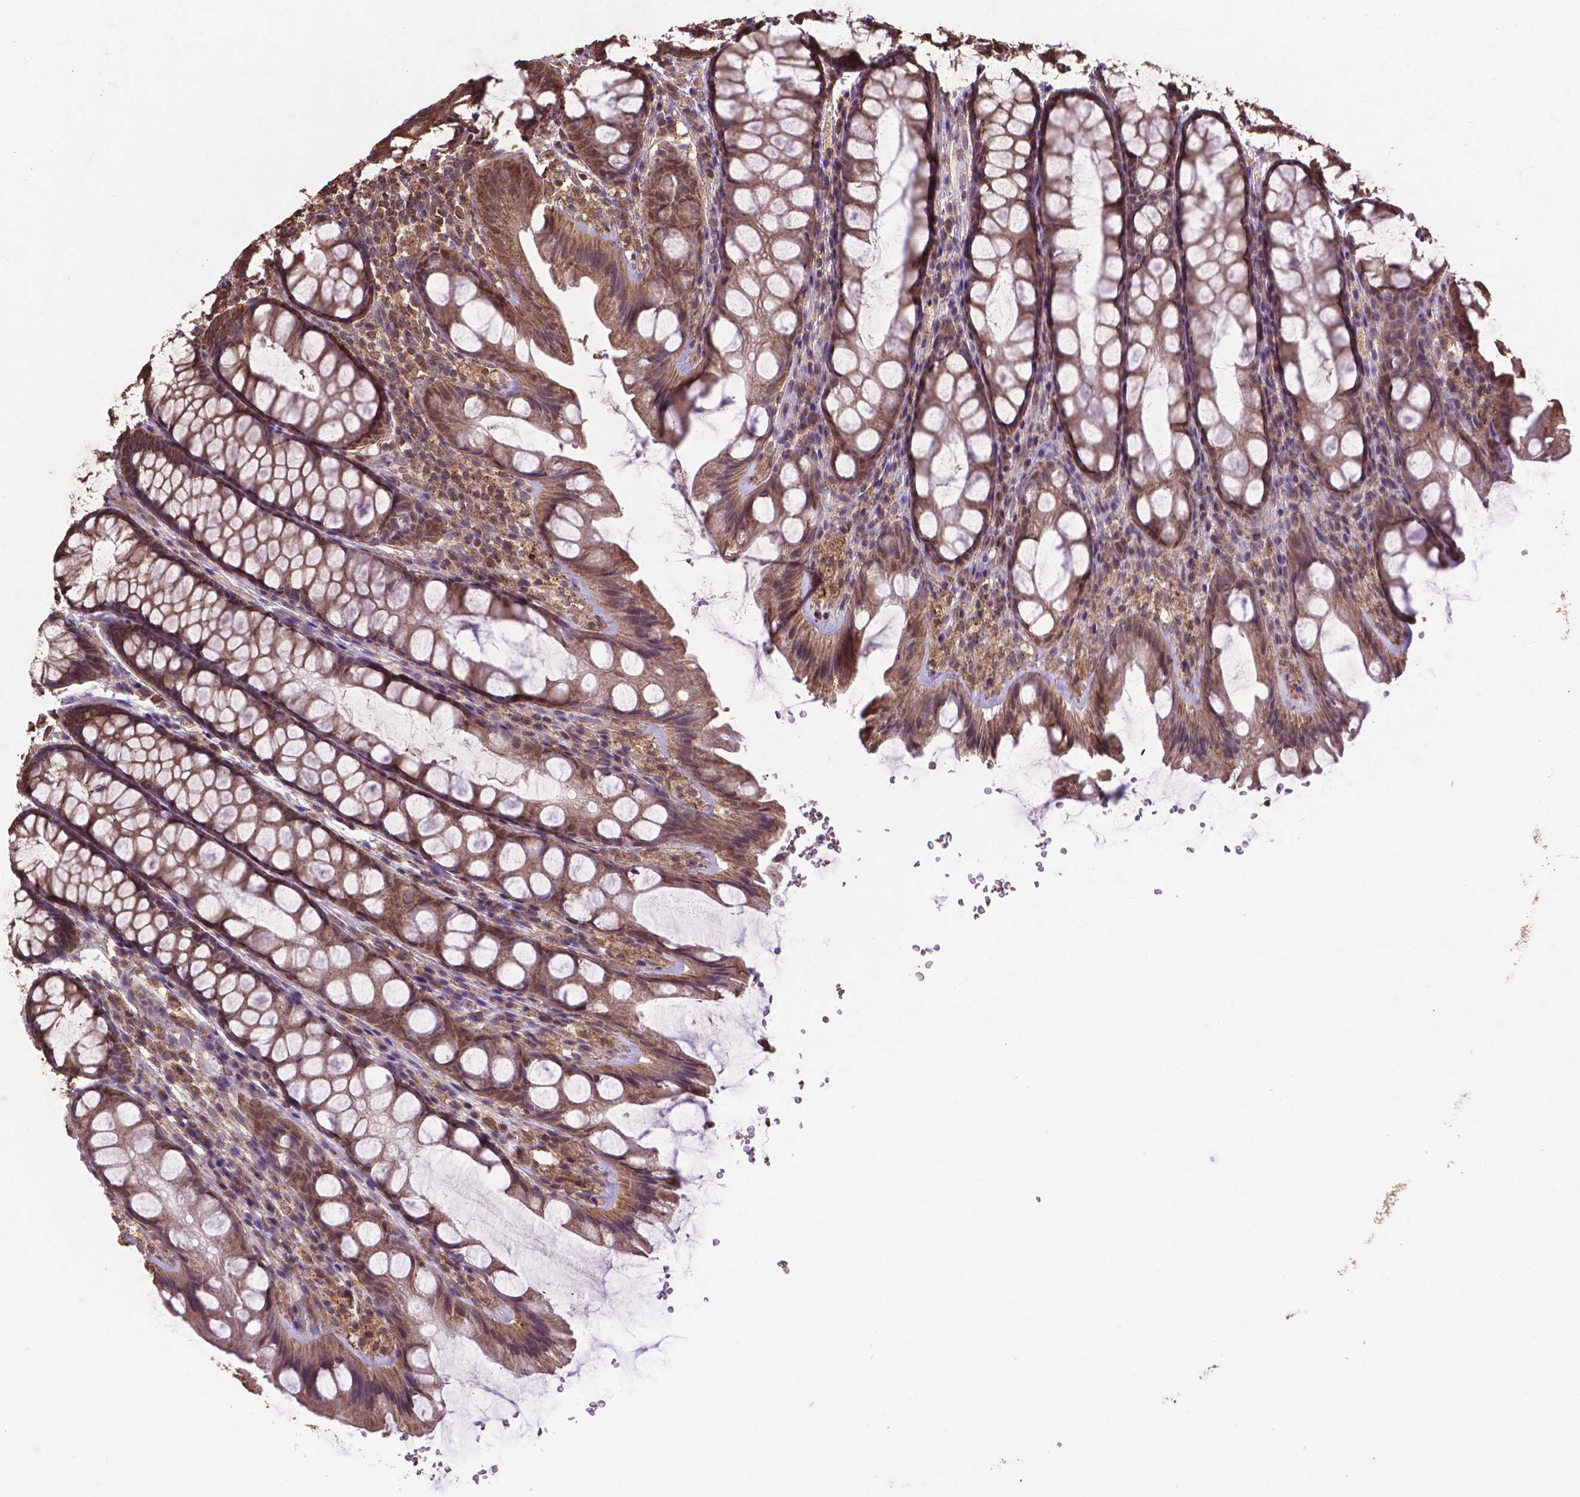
{"staining": {"intensity": "moderate", "quantity": ">75%", "location": "cytoplasmic/membranous"}, "tissue": "colon", "cell_type": "Endothelial cells", "image_type": "normal", "snomed": [{"axis": "morphology", "description": "Normal tissue, NOS"}, {"axis": "topography", "description": "Colon"}], "caption": "DAB immunohistochemical staining of unremarkable colon exhibits moderate cytoplasmic/membranous protein staining in approximately >75% of endothelial cells. (DAB (3,3'-diaminobenzidine) IHC, brown staining for protein, blue staining for nuclei).", "gene": "DCAF1", "patient": {"sex": "male", "age": 47}}